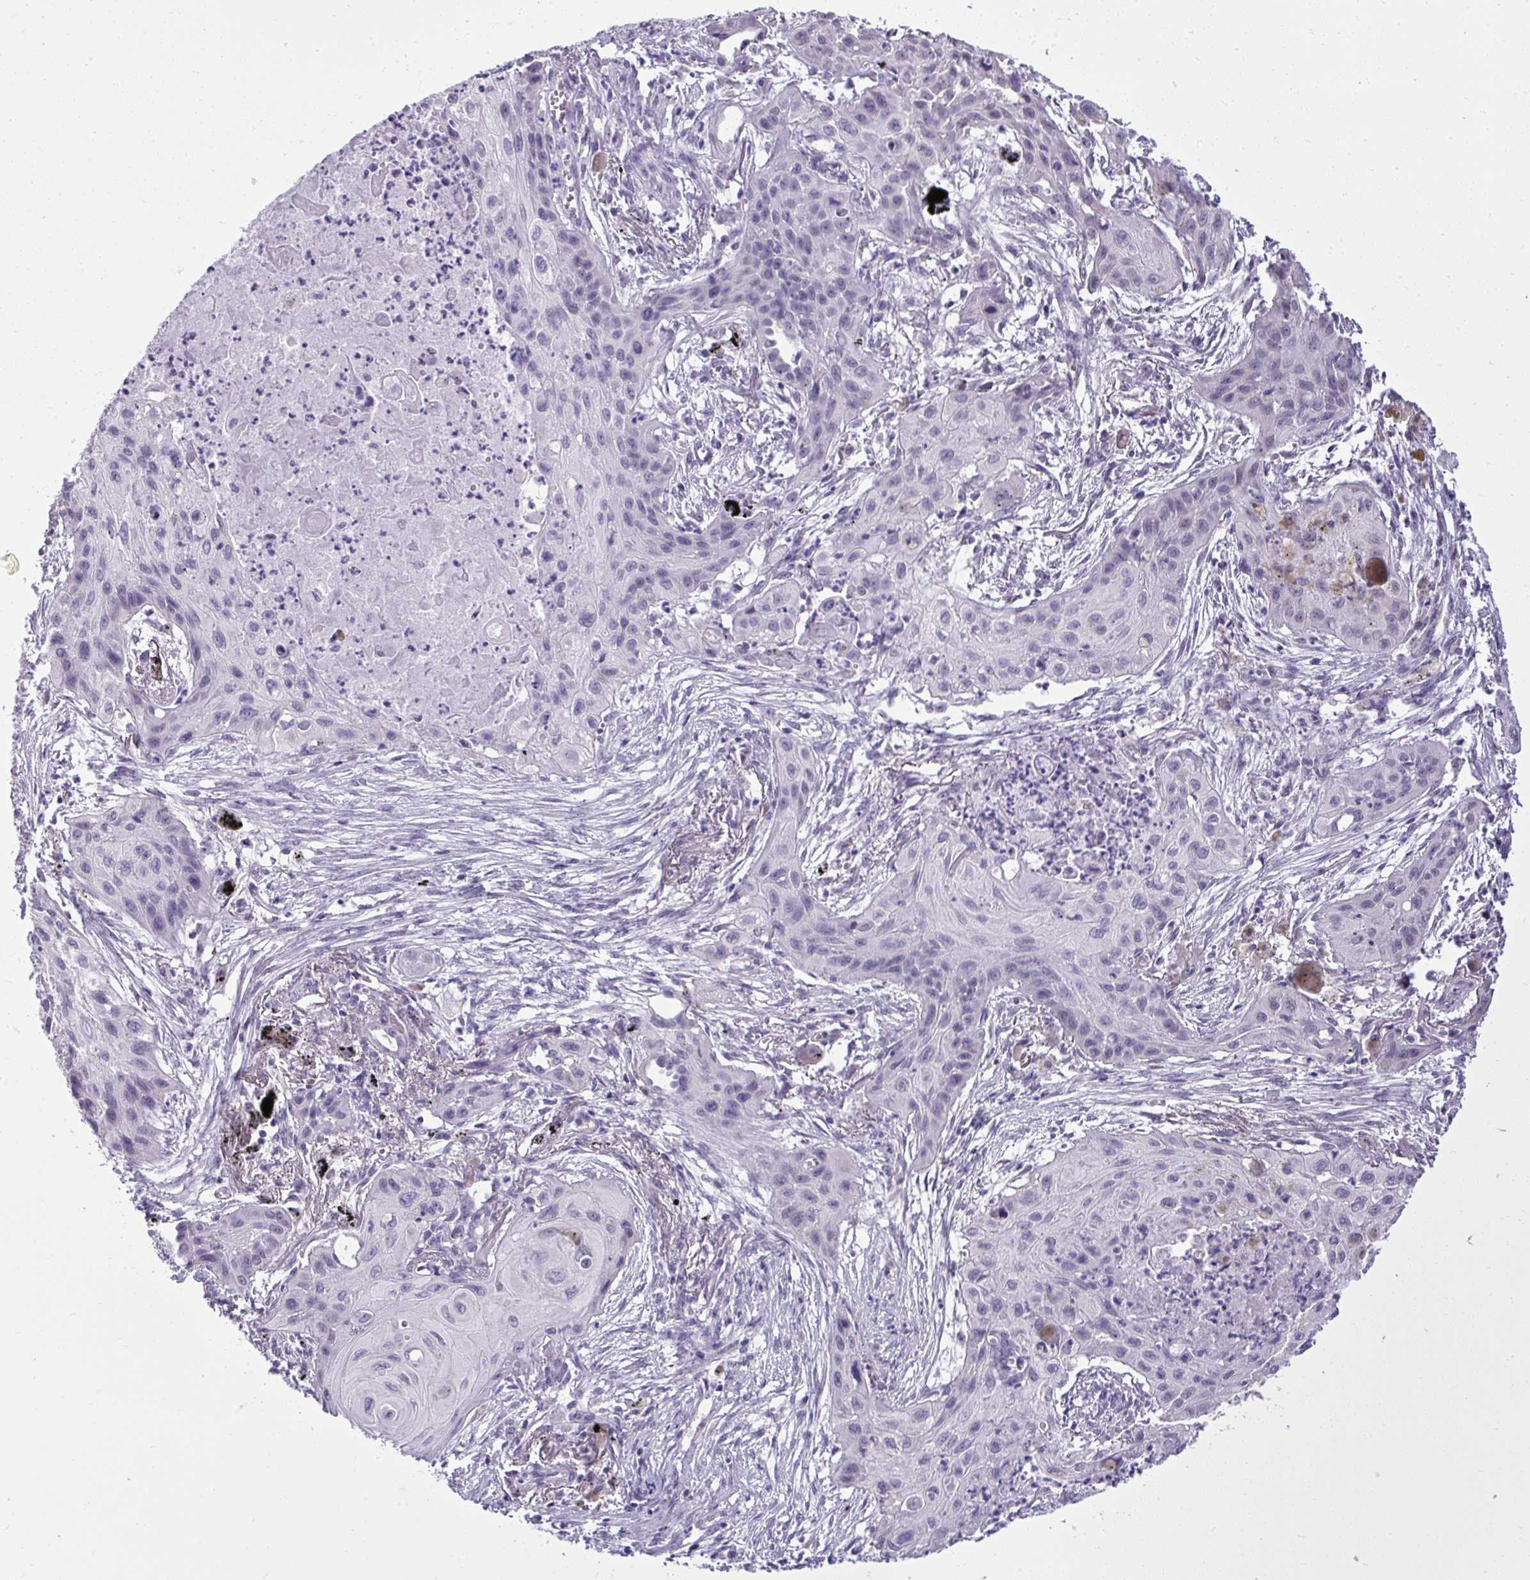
{"staining": {"intensity": "negative", "quantity": "none", "location": "none"}, "tissue": "lung cancer", "cell_type": "Tumor cells", "image_type": "cancer", "snomed": [{"axis": "morphology", "description": "Squamous cell carcinoma, NOS"}, {"axis": "topography", "description": "Lung"}], "caption": "An image of human lung cancer (squamous cell carcinoma) is negative for staining in tumor cells.", "gene": "NPPA", "patient": {"sex": "male", "age": 71}}